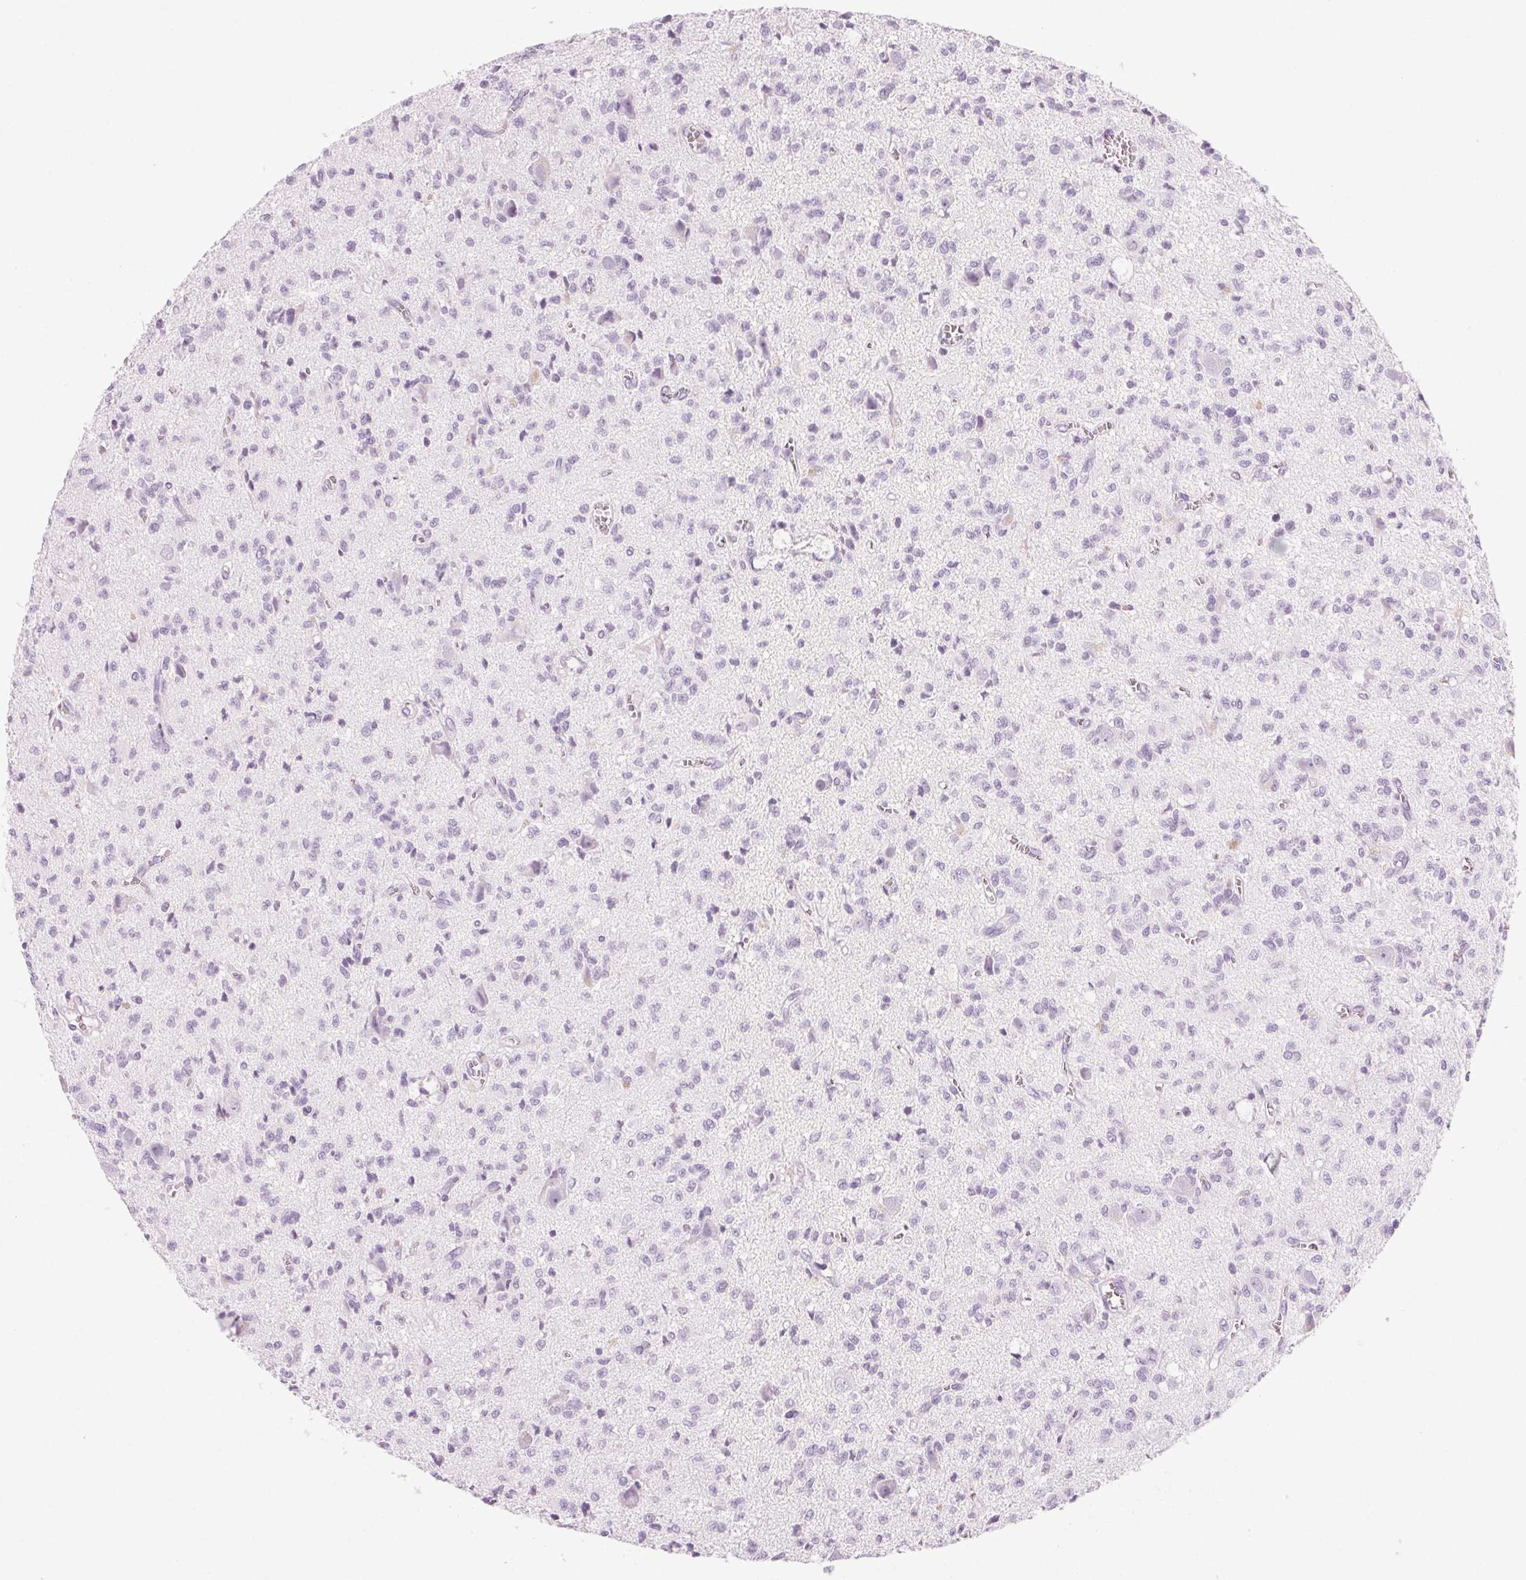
{"staining": {"intensity": "negative", "quantity": "none", "location": "none"}, "tissue": "glioma", "cell_type": "Tumor cells", "image_type": "cancer", "snomed": [{"axis": "morphology", "description": "Glioma, malignant, Low grade"}, {"axis": "topography", "description": "Brain"}], "caption": "Low-grade glioma (malignant) was stained to show a protein in brown. There is no significant staining in tumor cells.", "gene": "LRP2", "patient": {"sex": "male", "age": 64}}